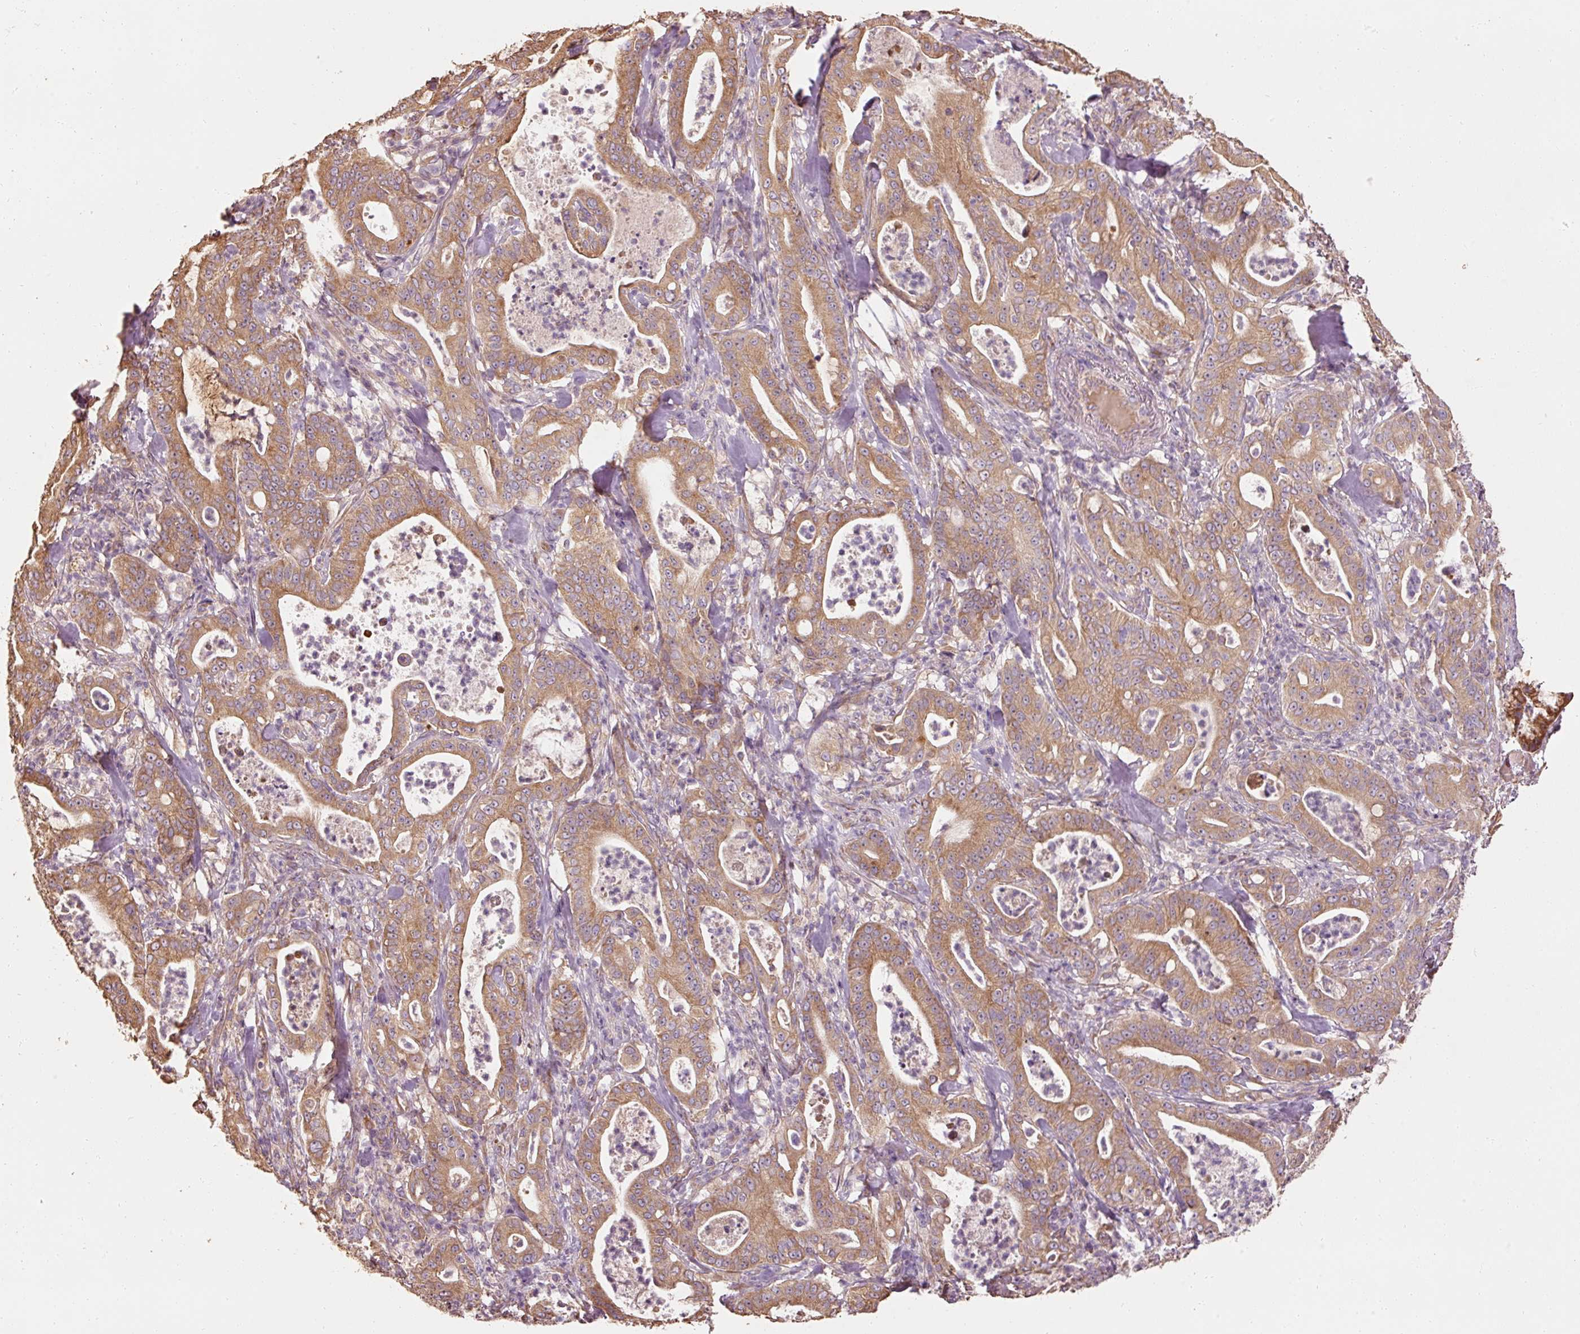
{"staining": {"intensity": "moderate", "quantity": ">75%", "location": "cytoplasmic/membranous"}, "tissue": "pancreatic cancer", "cell_type": "Tumor cells", "image_type": "cancer", "snomed": [{"axis": "morphology", "description": "Adenocarcinoma, NOS"}, {"axis": "topography", "description": "Pancreas"}], "caption": "High-power microscopy captured an immunohistochemistry histopathology image of pancreatic cancer (adenocarcinoma), revealing moderate cytoplasmic/membranous positivity in approximately >75% of tumor cells.", "gene": "EFHC1", "patient": {"sex": "male", "age": 71}}